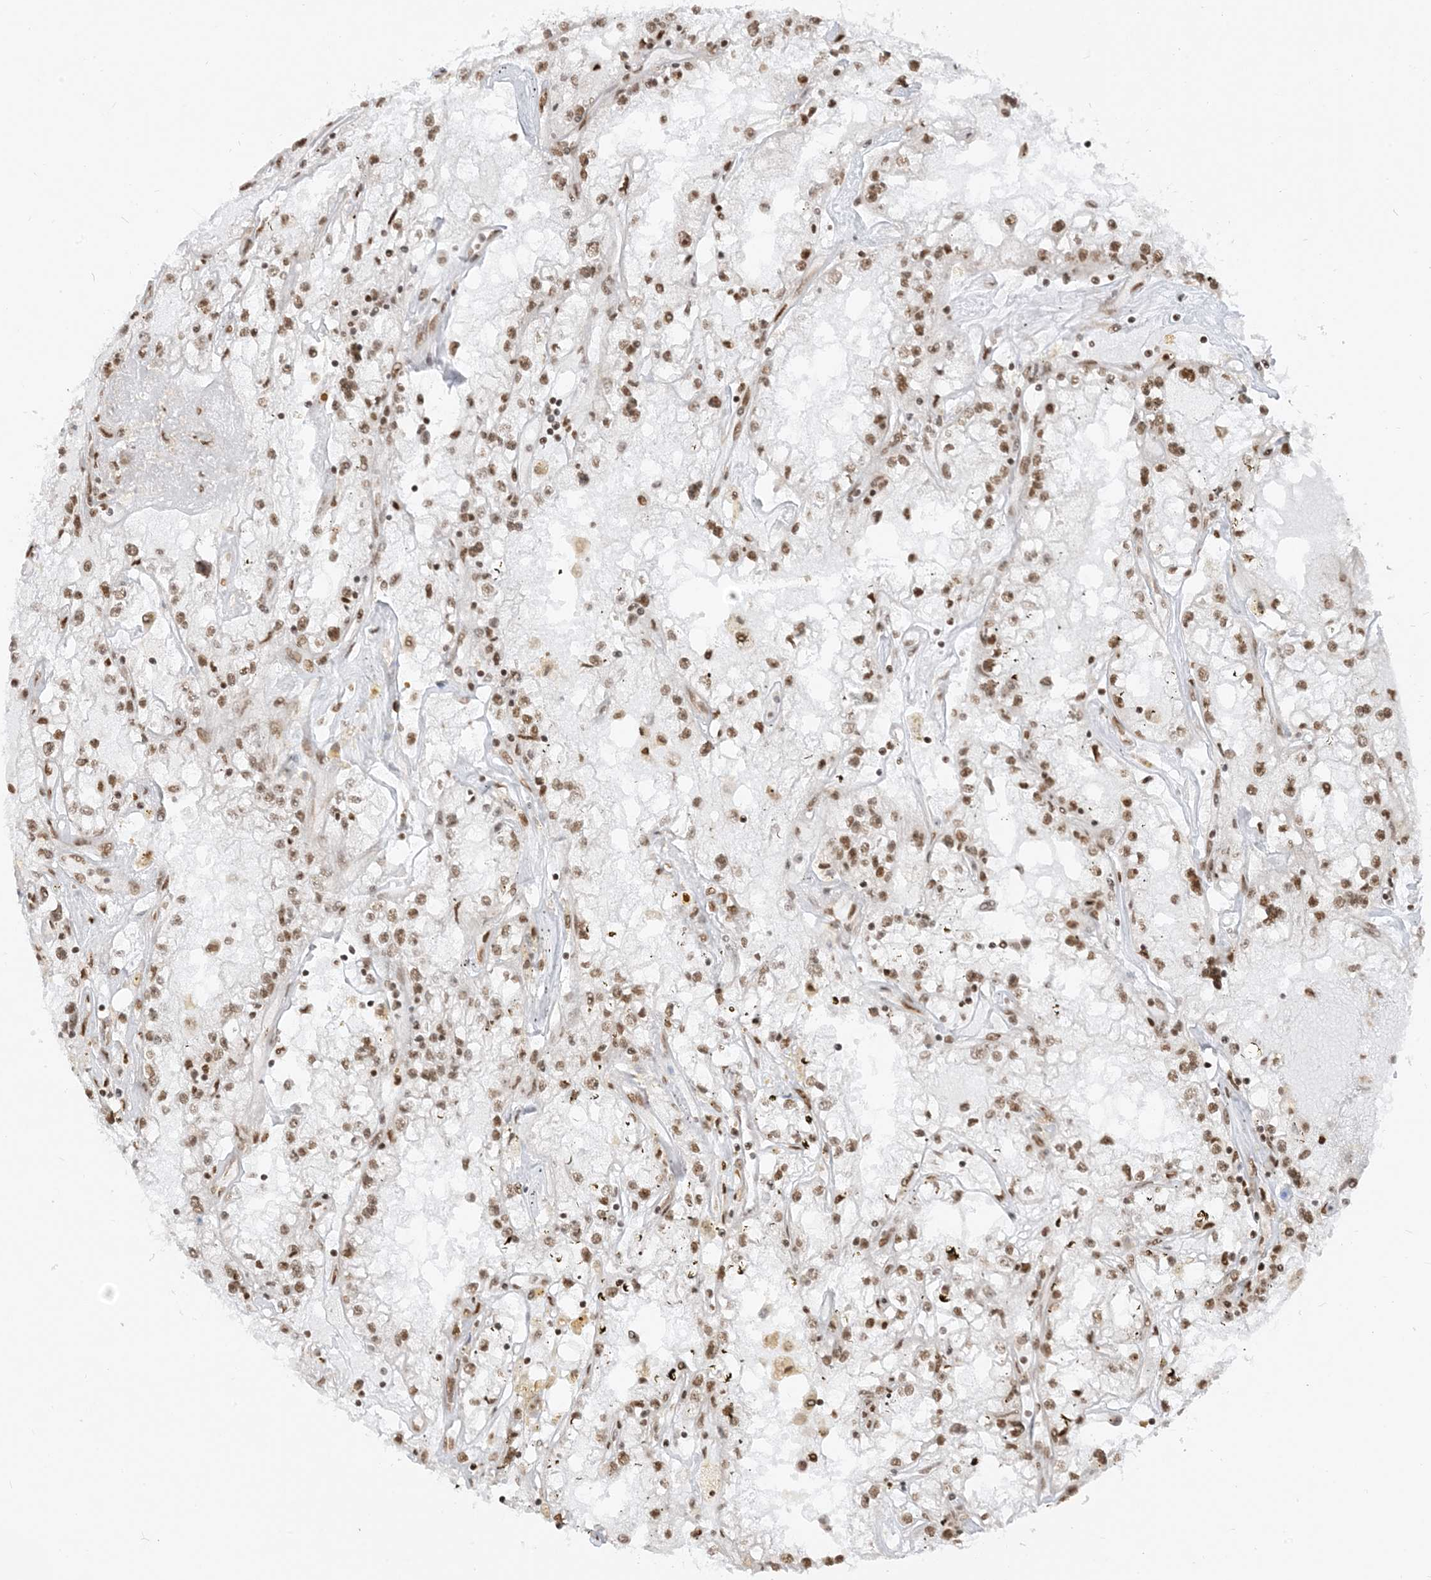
{"staining": {"intensity": "moderate", "quantity": ">75%", "location": "nuclear"}, "tissue": "renal cancer", "cell_type": "Tumor cells", "image_type": "cancer", "snomed": [{"axis": "morphology", "description": "Adenocarcinoma, NOS"}, {"axis": "topography", "description": "Kidney"}], "caption": "Renal cancer stained for a protein (brown) exhibits moderate nuclear positive expression in approximately >75% of tumor cells.", "gene": "ARGLU1", "patient": {"sex": "male", "age": 56}}